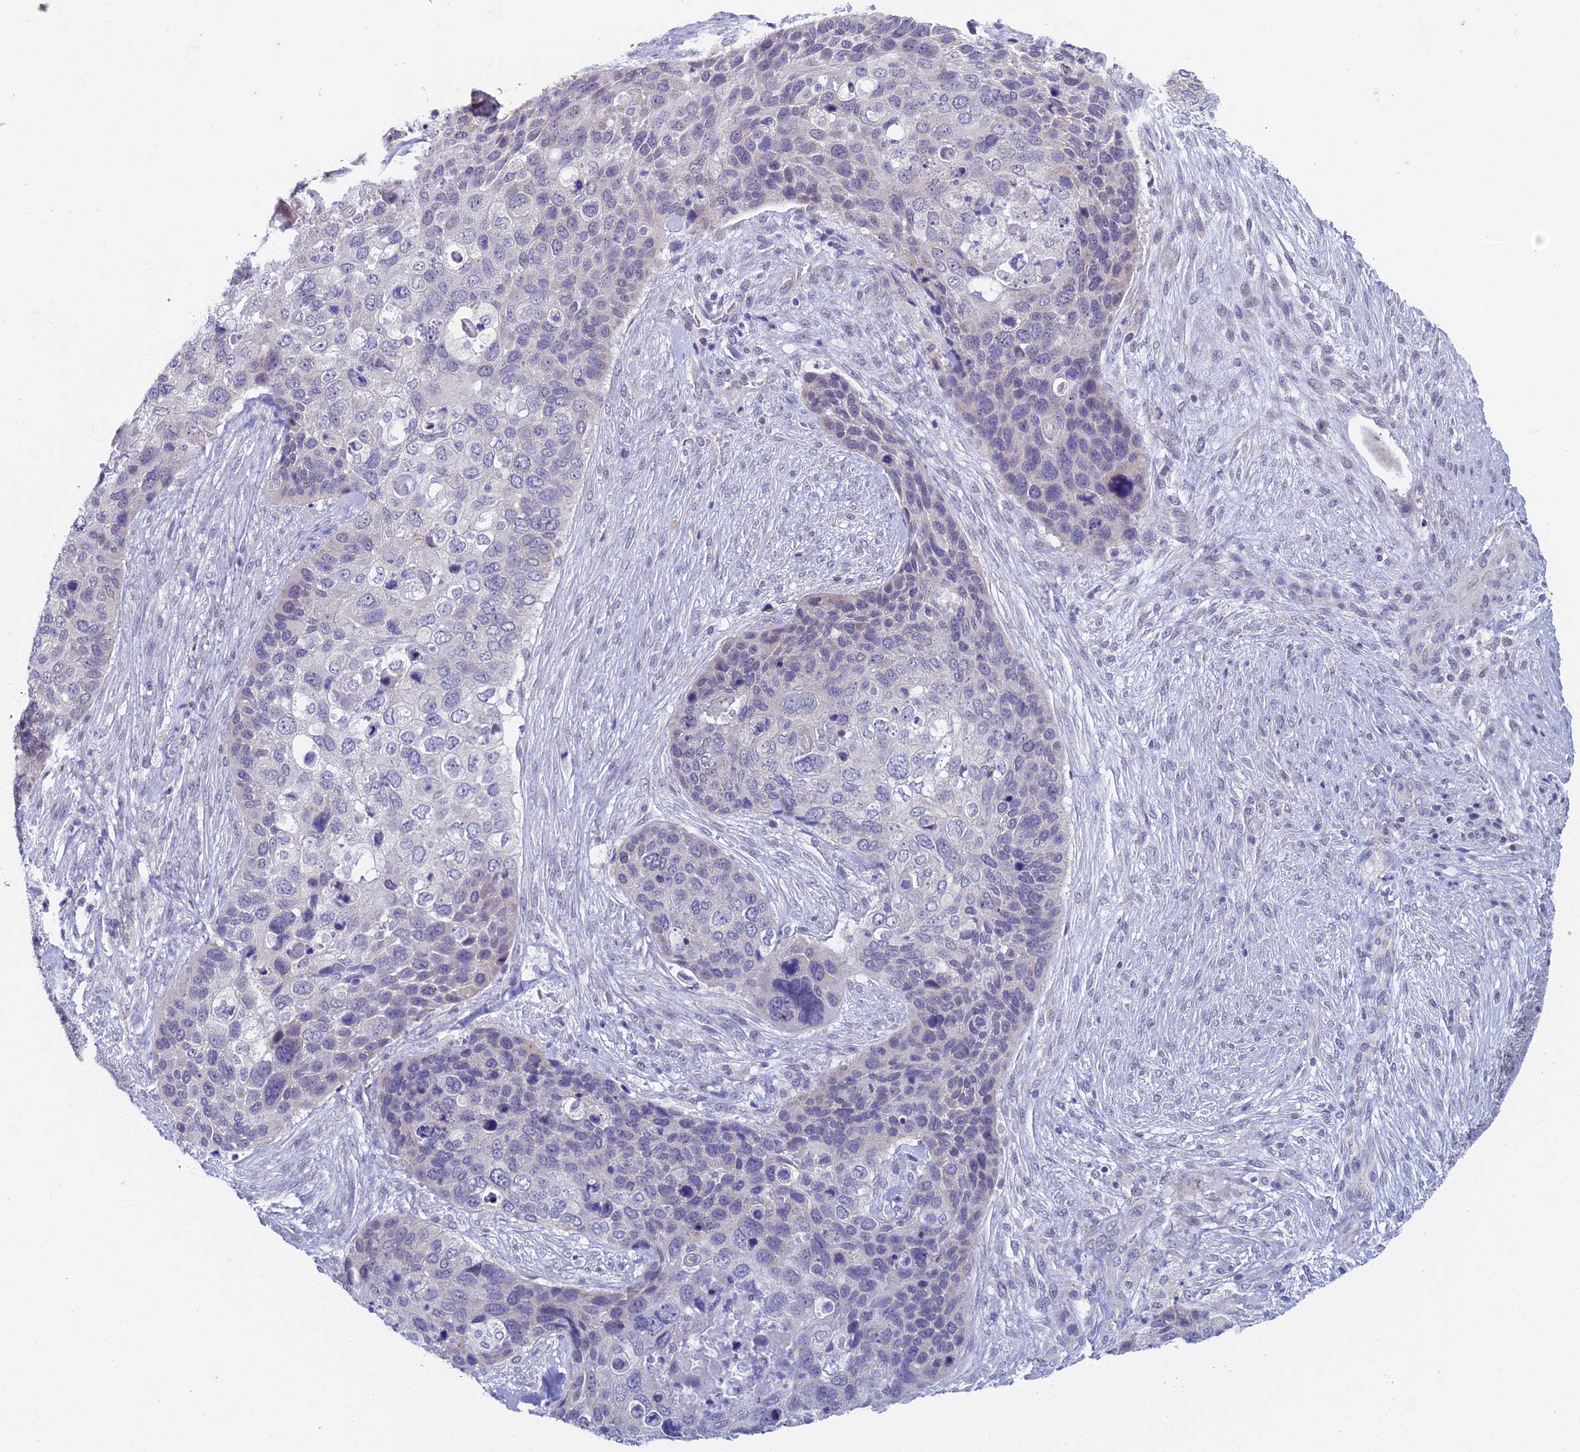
{"staining": {"intensity": "negative", "quantity": "none", "location": "none"}, "tissue": "skin cancer", "cell_type": "Tumor cells", "image_type": "cancer", "snomed": [{"axis": "morphology", "description": "Basal cell carcinoma"}, {"axis": "topography", "description": "Skin"}], "caption": "The micrograph displays no significant expression in tumor cells of basal cell carcinoma (skin). (IHC, brightfield microscopy, high magnification).", "gene": "EEF2KMT", "patient": {"sex": "female", "age": 74}}